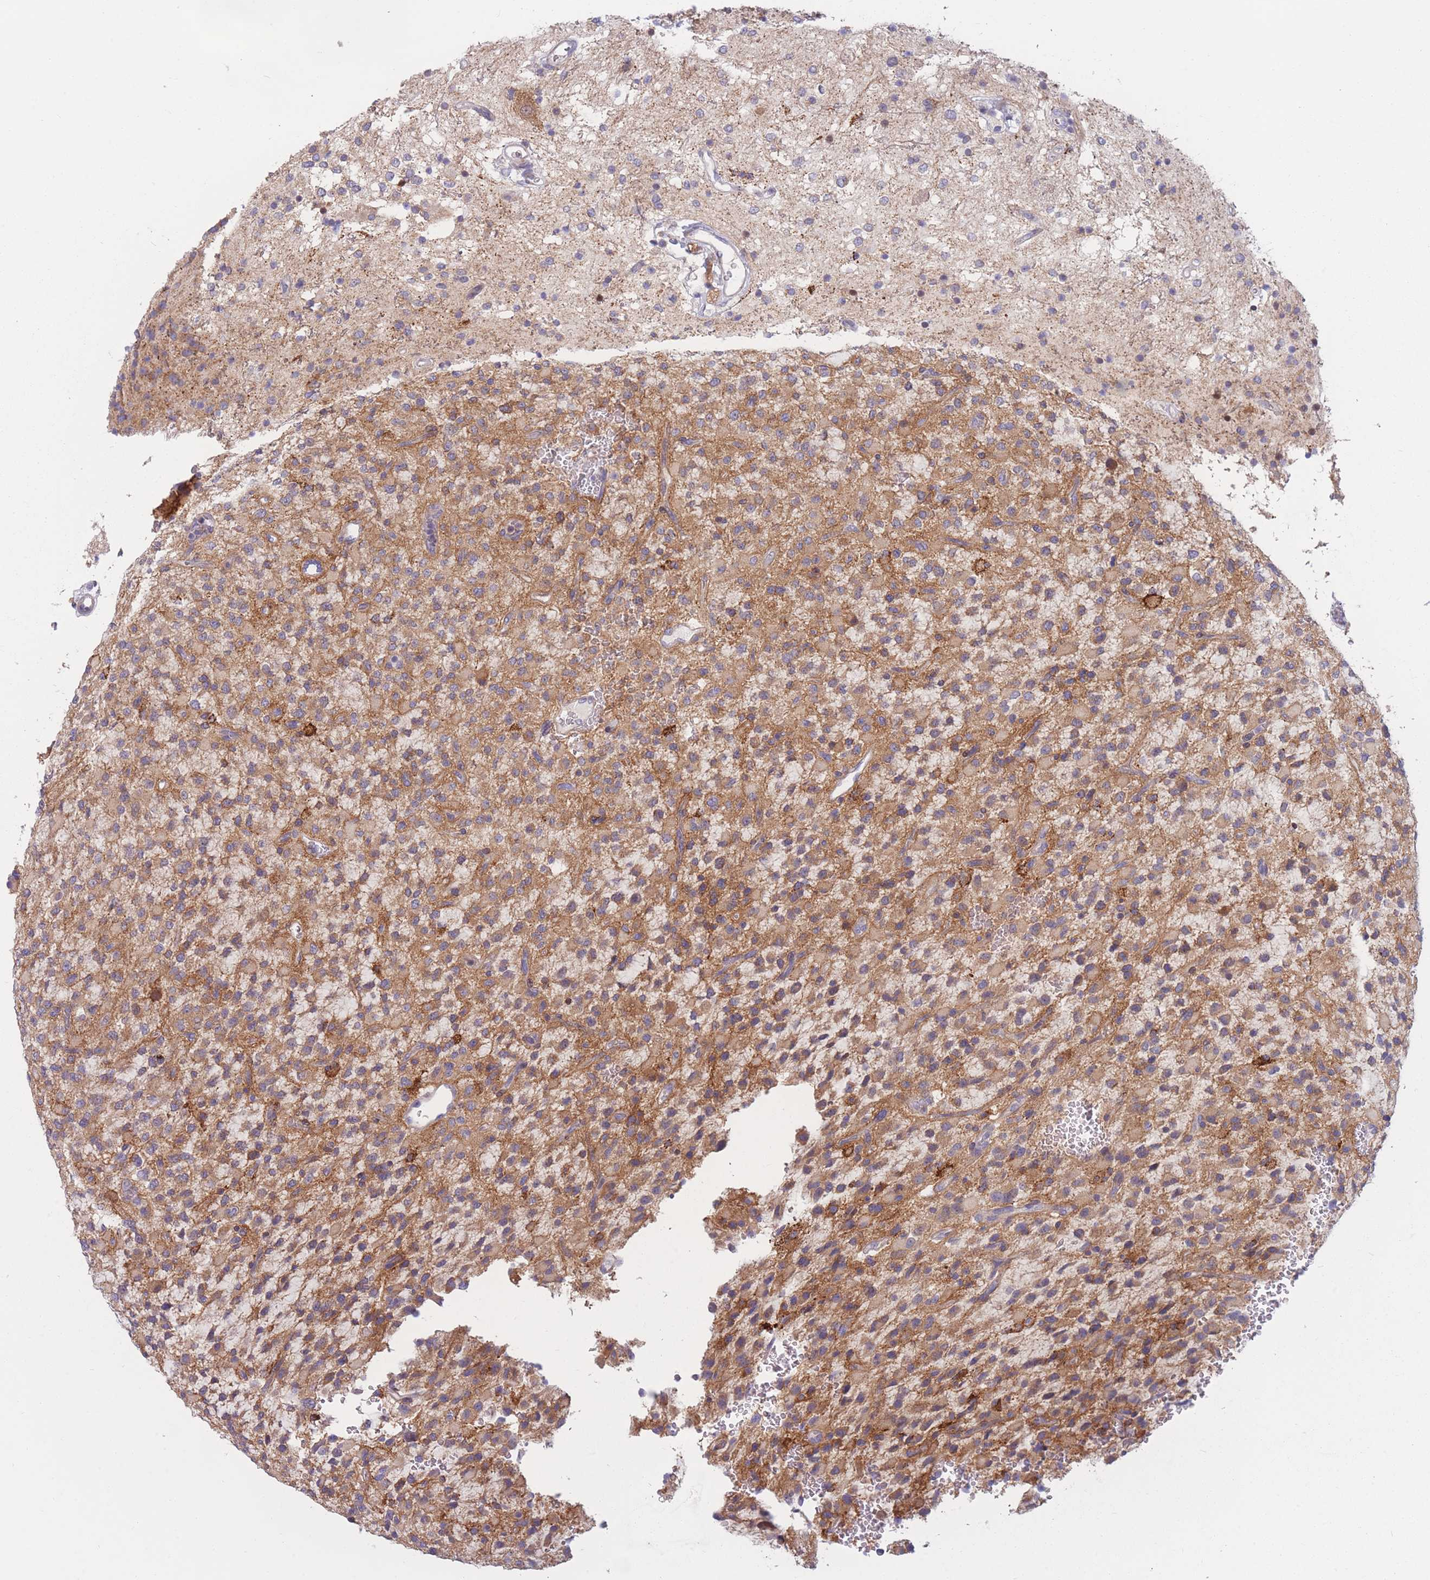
{"staining": {"intensity": "negative", "quantity": "none", "location": "none"}, "tissue": "glioma", "cell_type": "Tumor cells", "image_type": "cancer", "snomed": [{"axis": "morphology", "description": "Glioma, malignant, High grade"}, {"axis": "topography", "description": "Brain"}], "caption": "This is a histopathology image of immunohistochemistry (IHC) staining of high-grade glioma (malignant), which shows no expression in tumor cells.", "gene": "PDE4A", "patient": {"sex": "male", "age": 34}}